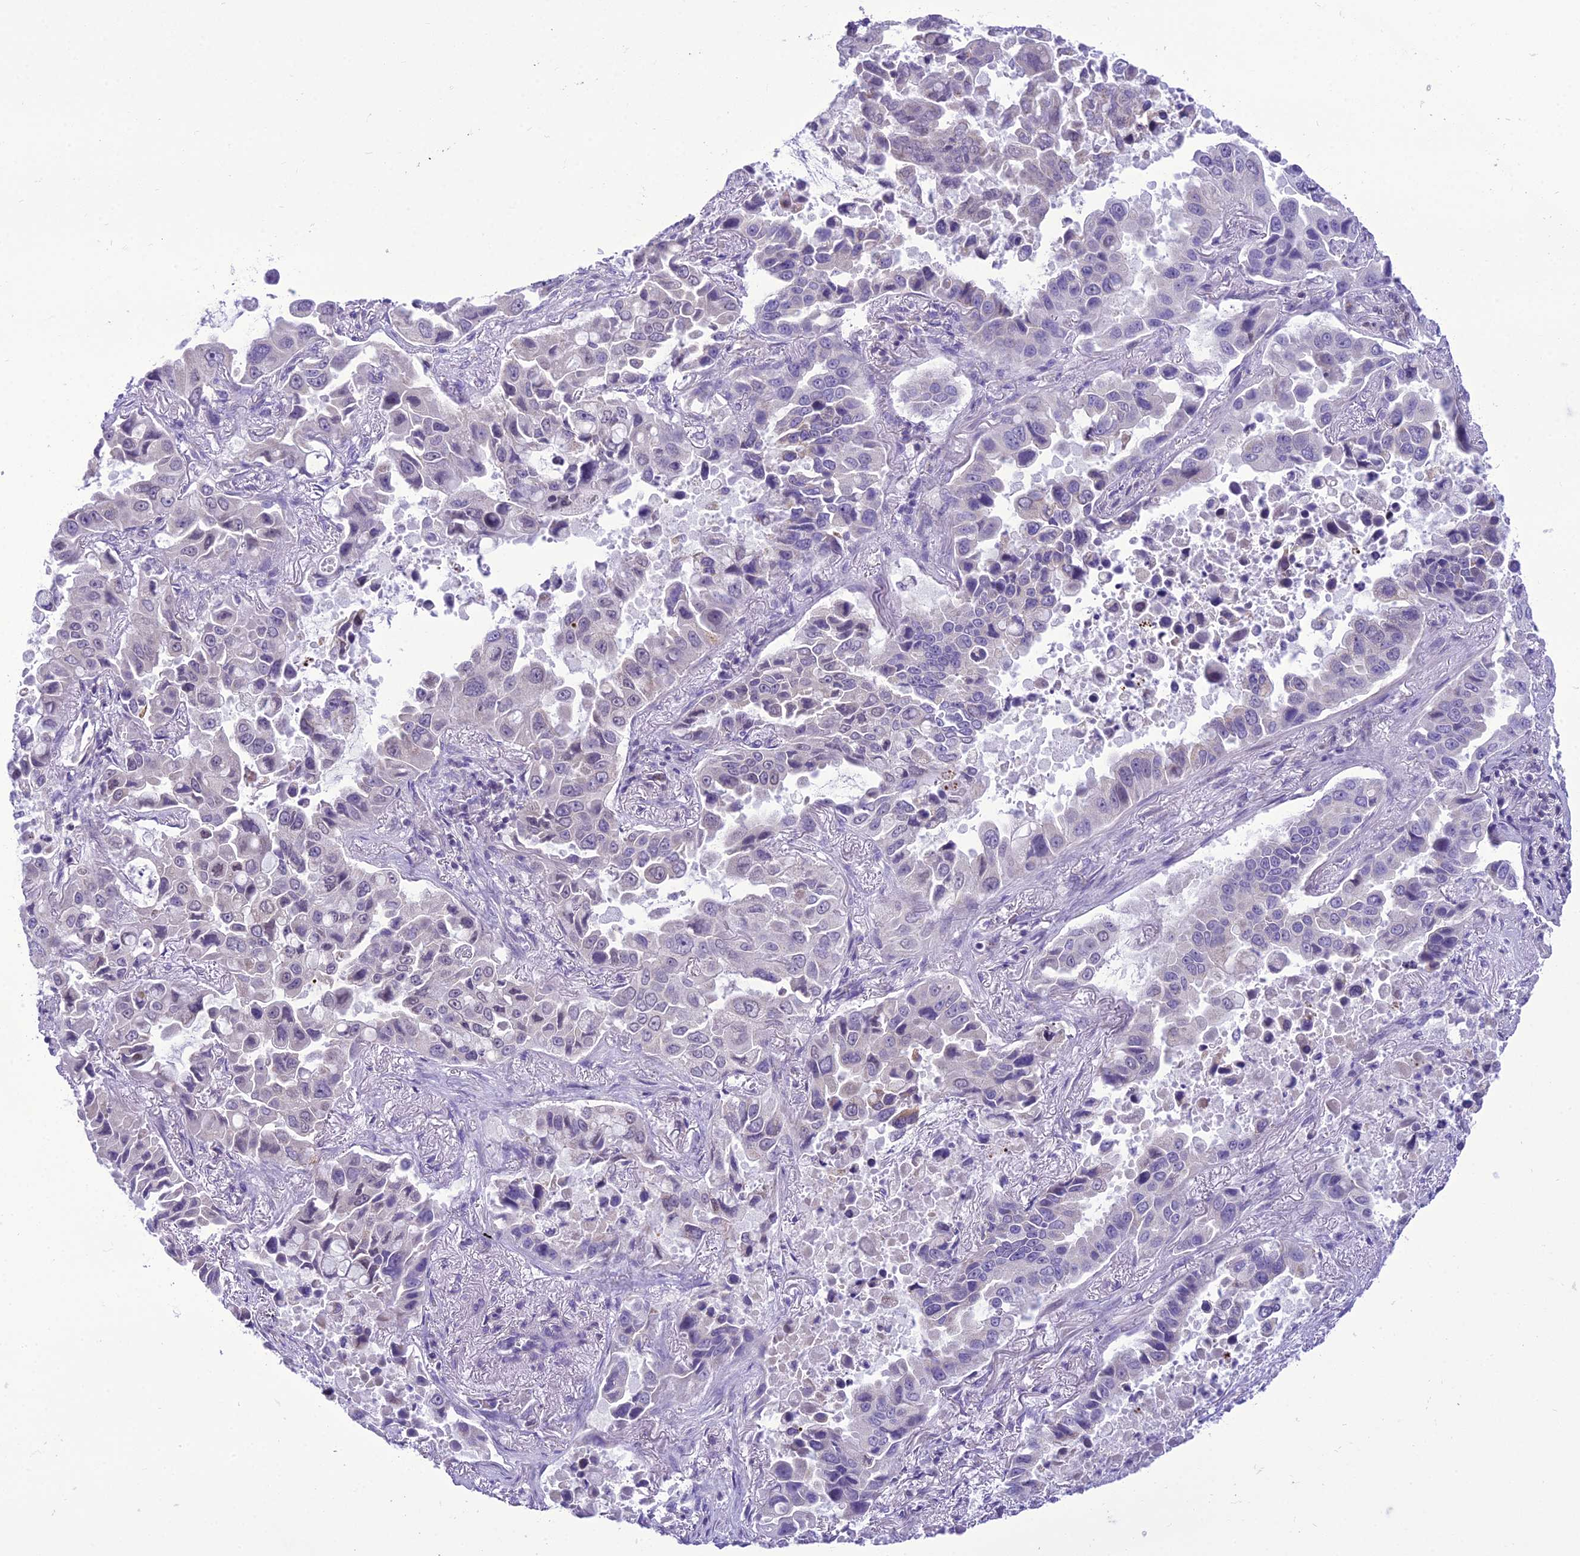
{"staining": {"intensity": "negative", "quantity": "none", "location": "none"}, "tissue": "lung cancer", "cell_type": "Tumor cells", "image_type": "cancer", "snomed": [{"axis": "morphology", "description": "Adenocarcinoma, NOS"}, {"axis": "topography", "description": "Lung"}], "caption": "DAB immunohistochemical staining of adenocarcinoma (lung) shows no significant staining in tumor cells. Nuclei are stained in blue.", "gene": "B9D2", "patient": {"sex": "male", "age": 64}}